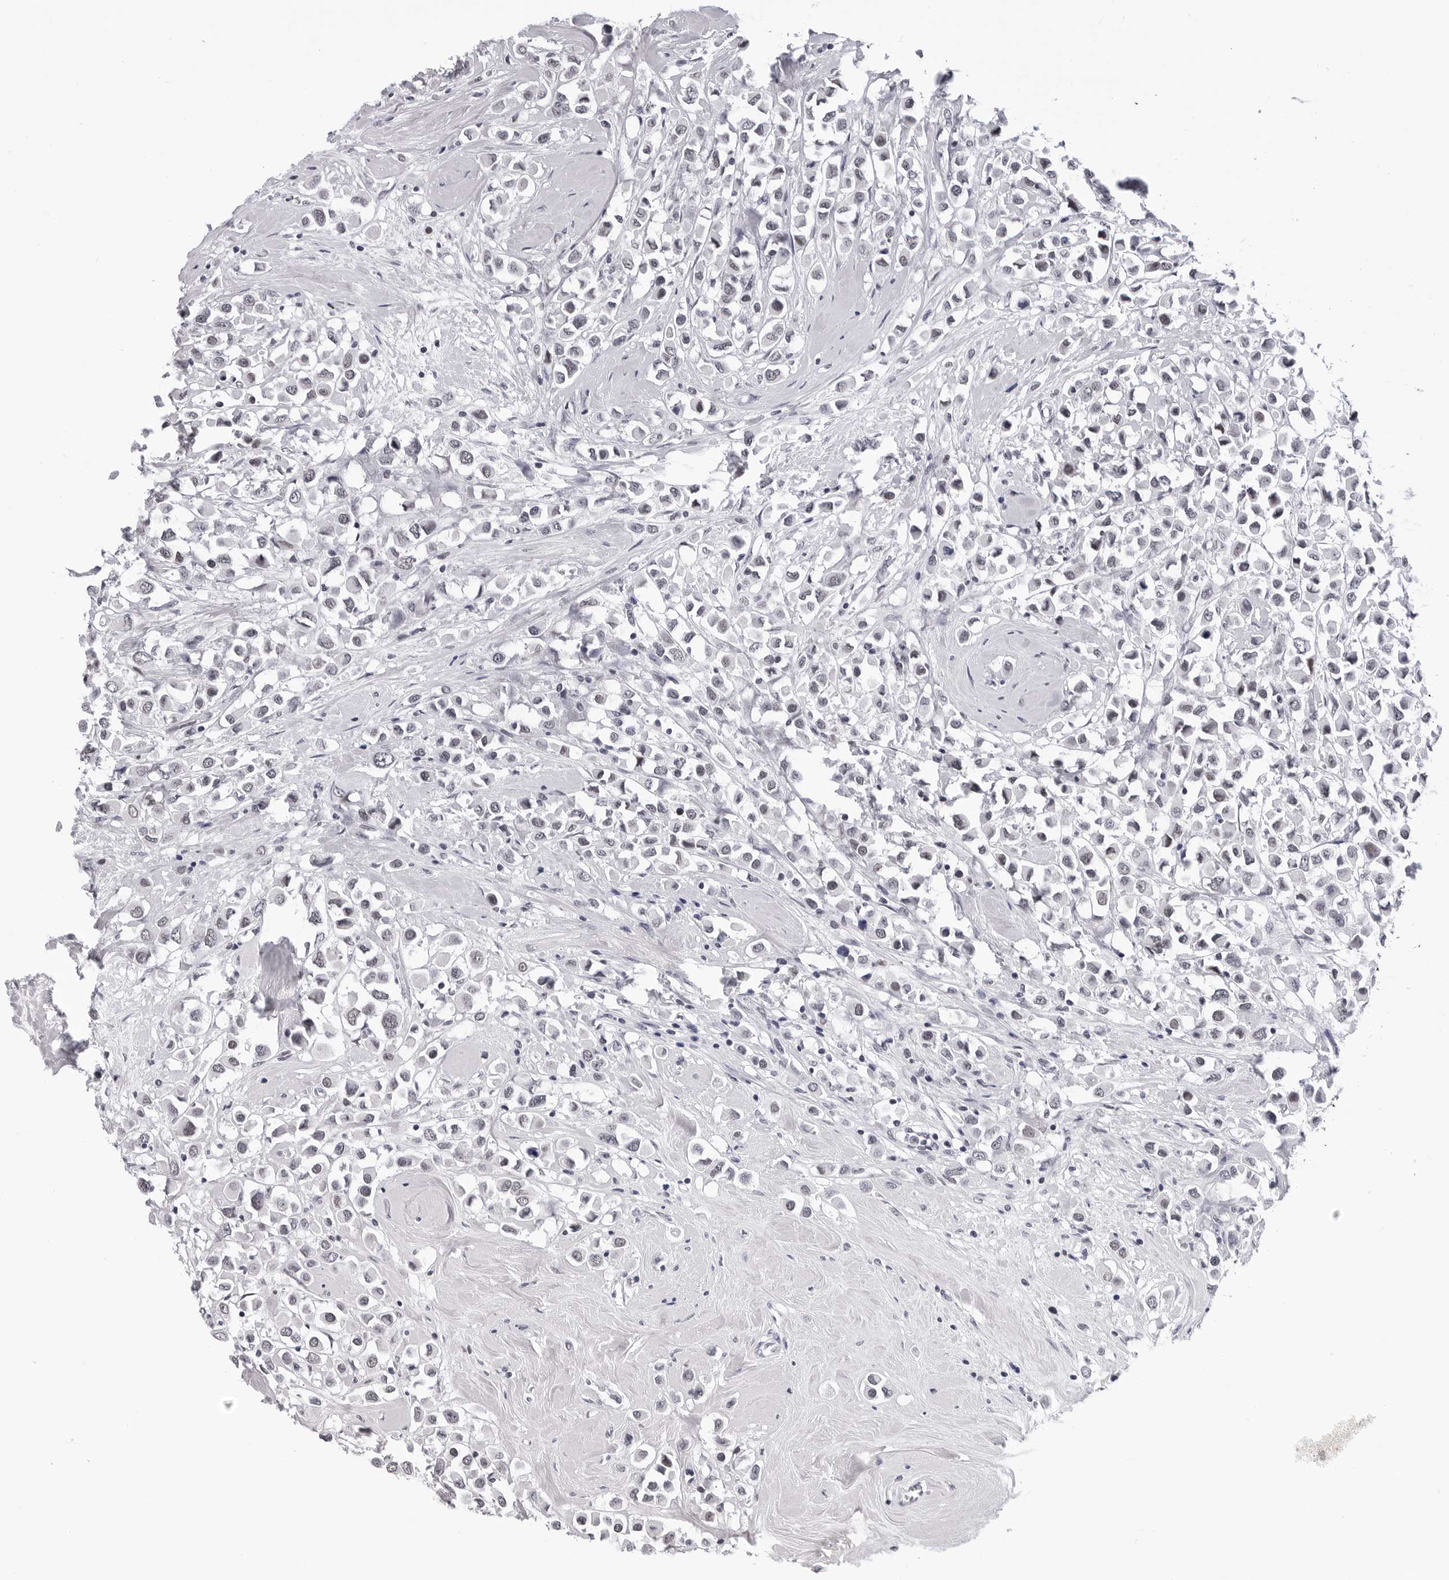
{"staining": {"intensity": "weak", "quantity": "<25%", "location": "nuclear"}, "tissue": "breast cancer", "cell_type": "Tumor cells", "image_type": "cancer", "snomed": [{"axis": "morphology", "description": "Duct carcinoma"}, {"axis": "topography", "description": "Breast"}], "caption": "This is a histopathology image of immunohistochemistry staining of infiltrating ductal carcinoma (breast), which shows no expression in tumor cells.", "gene": "SF3B4", "patient": {"sex": "female", "age": 61}}